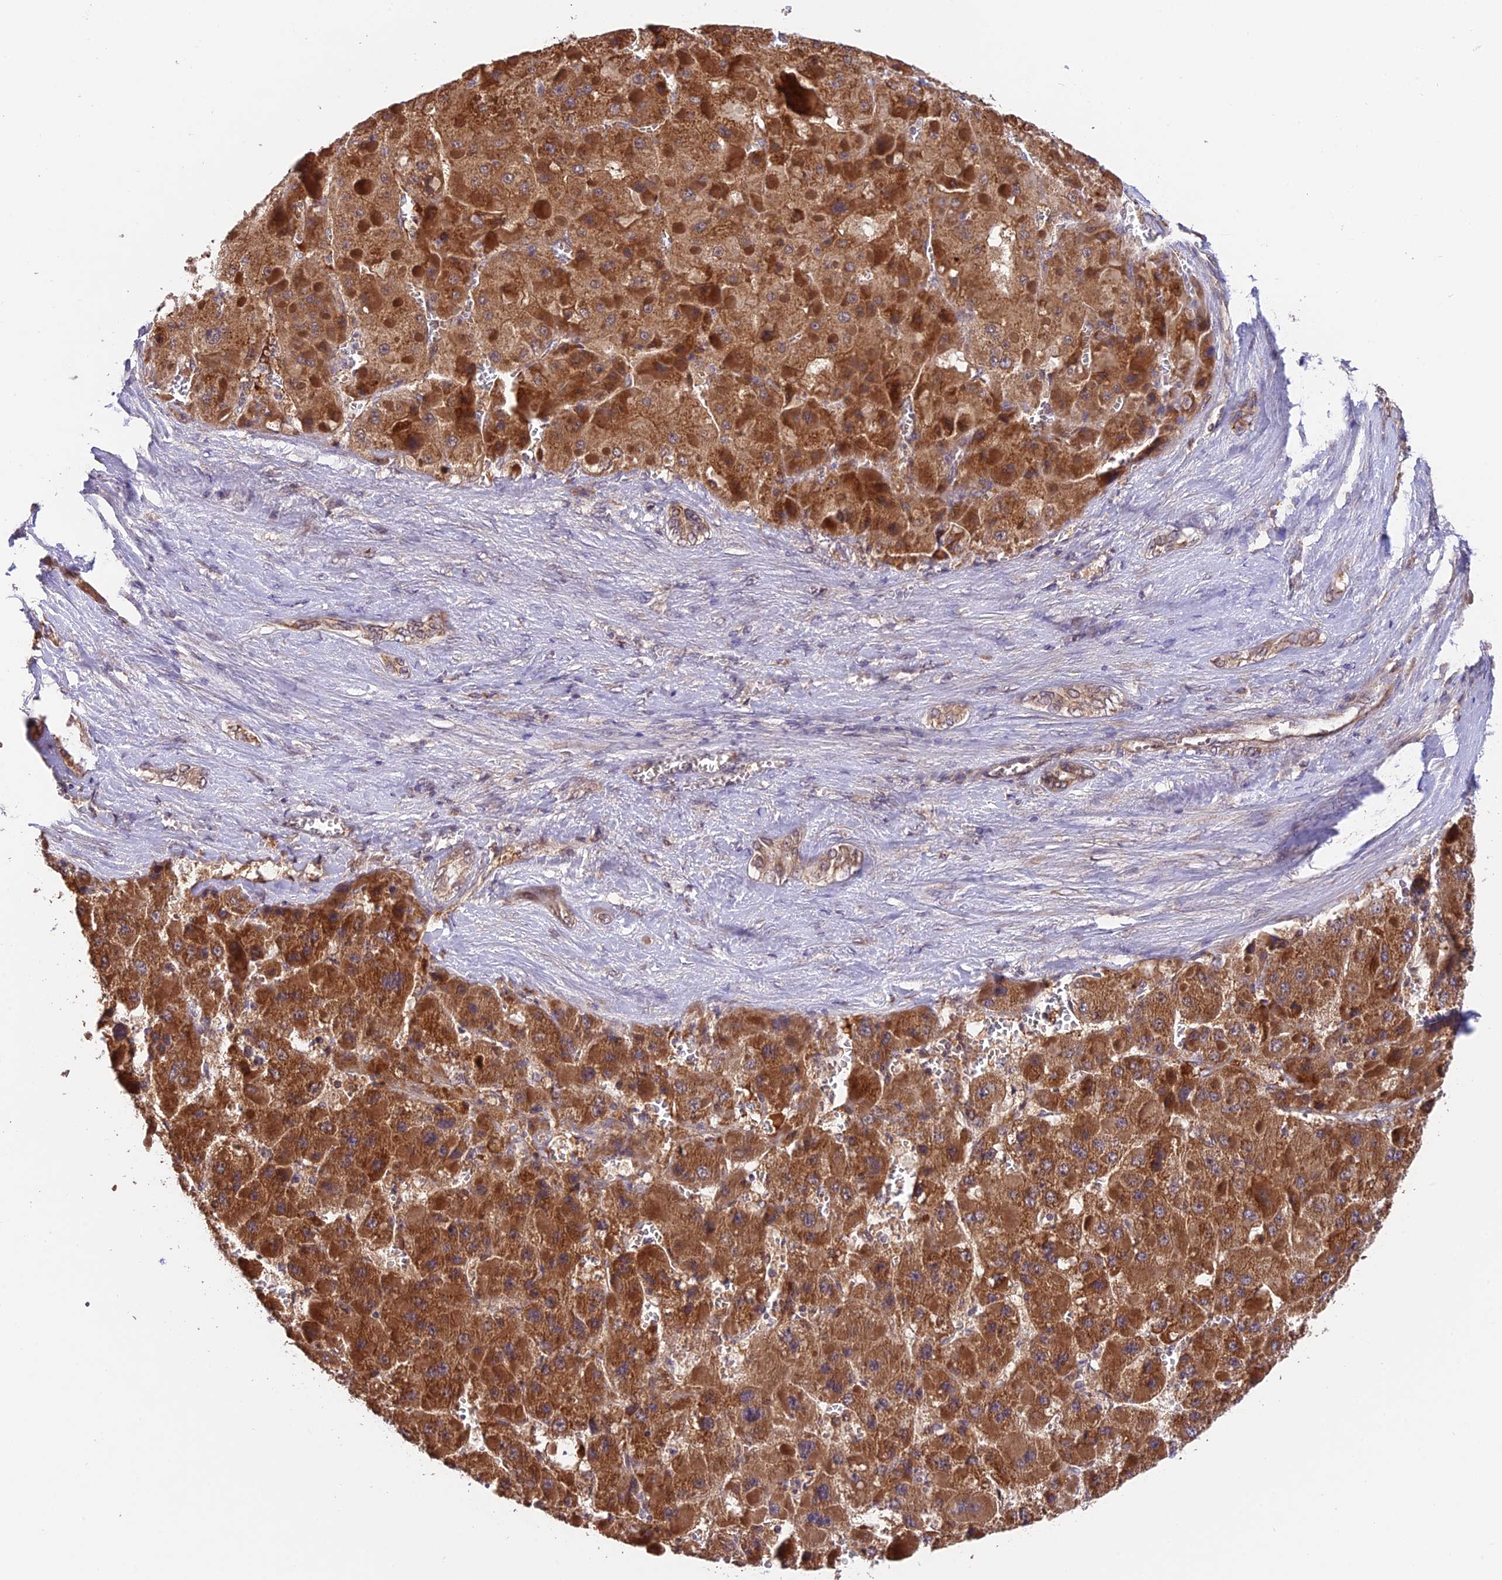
{"staining": {"intensity": "moderate", "quantity": ">75%", "location": "cytoplasmic/membranous"}, "tissue": "liver cancer", "cell_type": "Tumor cells", "image_type": "cancer", "snomed": [{"axis": "morphology", "description": "Carcinoma, Hepatocellular, NOS"}, {"axis": "topography", "description": "Liver"}], "caption": "This is an image of immunohistochemistry (IHC) staining of liver hepatocellular carcinoma, which shows moderate expression in the cytoplasmic/membranous of tumor cells.", "gene": "MNS1", "patient": {"sex": "female", "age": 73}}